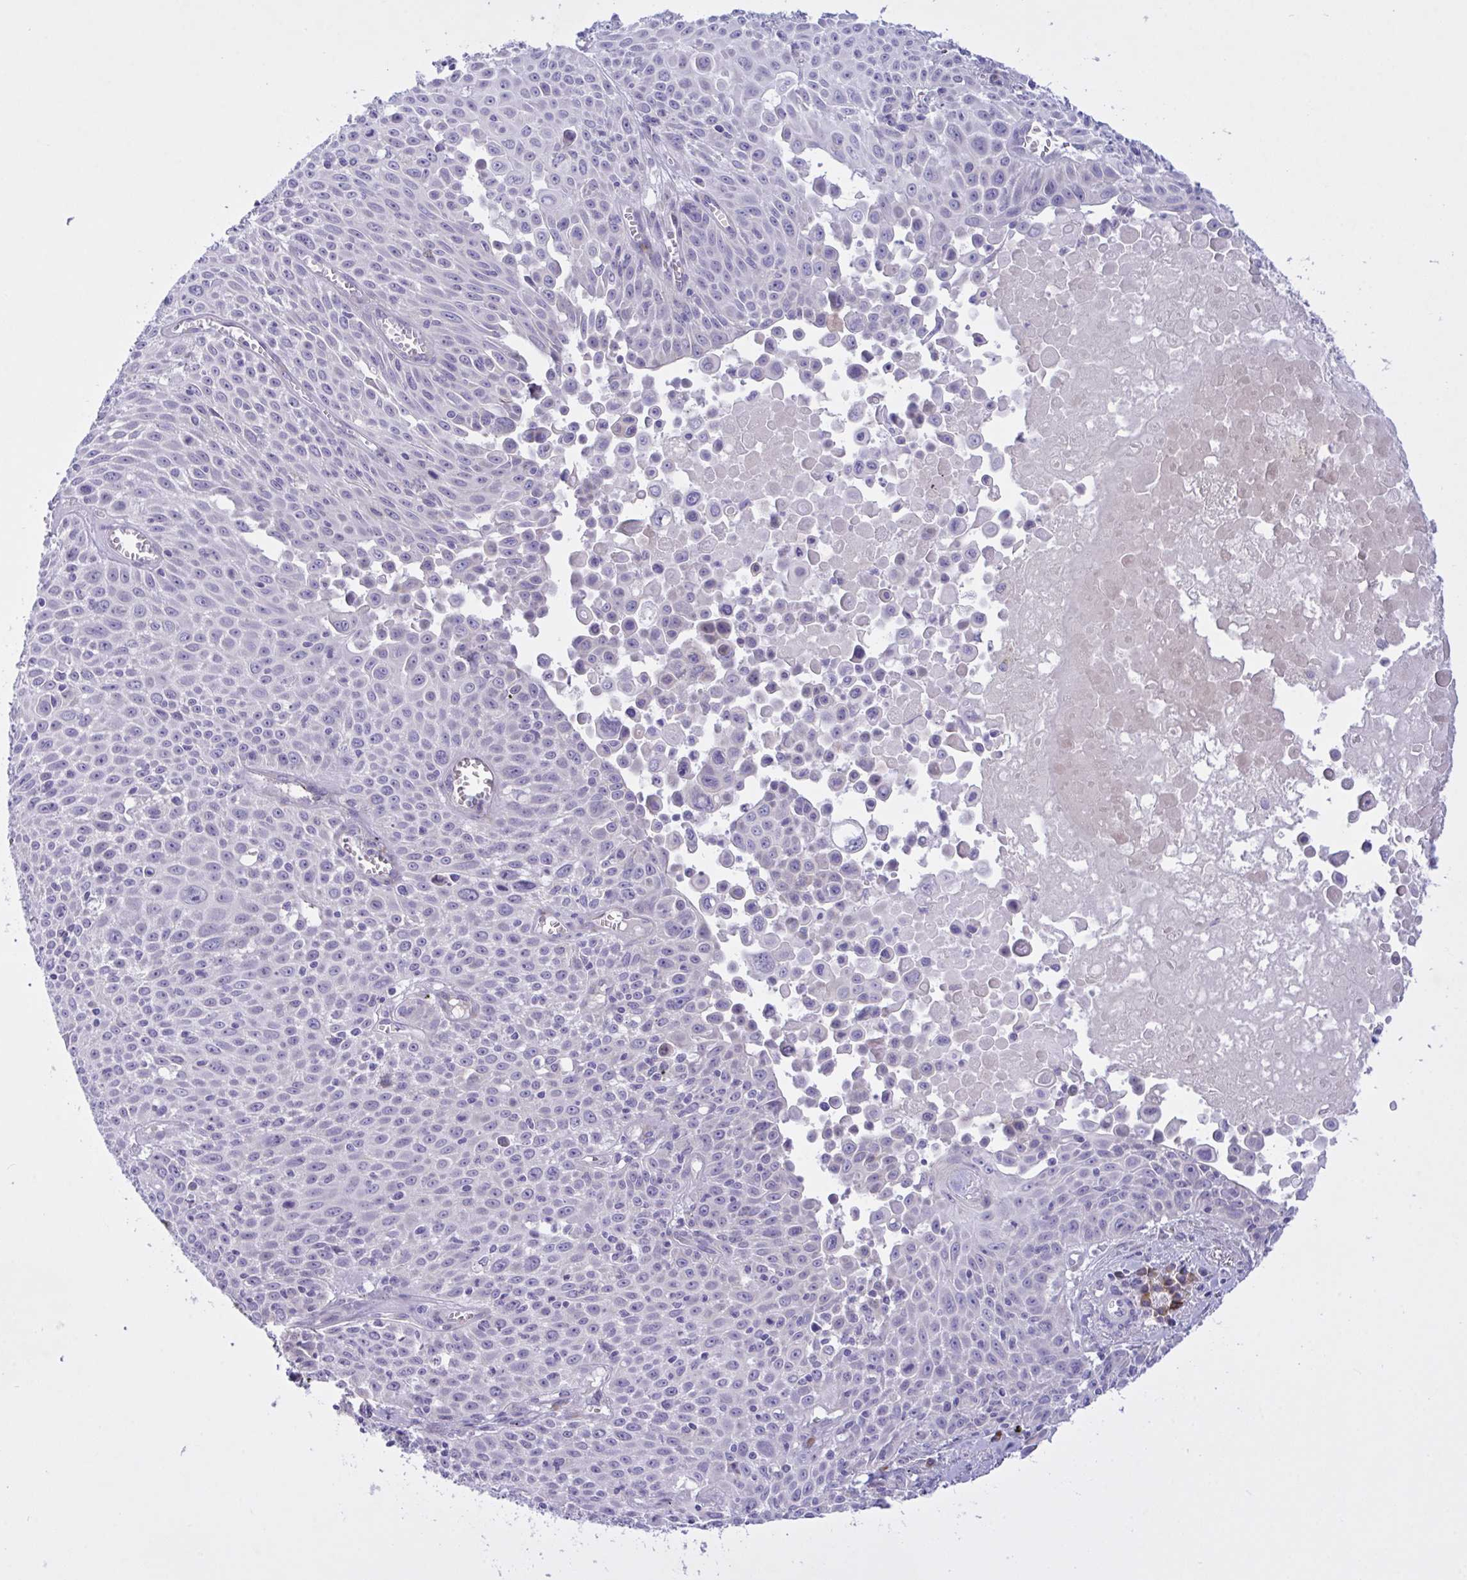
{"staining": {"intensity": "negative", "quantity": "none", "location": "none"}, "tissue": "lung cancer", "cell_type": "Tumor cells", "image_type": "cancer", "snomed": [{"axis": "morphology", "description": "Squamous cell carcinoma, NOS"}, {"axis": "morphology", "description": "Squamous cell carcinoma, metastatic, NOS"}, {"axis": "topography", "description": "Lymph node"}, {"axis": "topography", "description": "Lung"}], "caption": "Histopathology image shows no protein staining in tumor cells of lung squamous cell carcinoma tissue. (DAB (3,3'-diaminobenzidine) immunohistochemistry visualized using brightfield microscopy, high magnification).", "gene": "FAM86B1", "patient": {"sex": "female", "age": 62}}